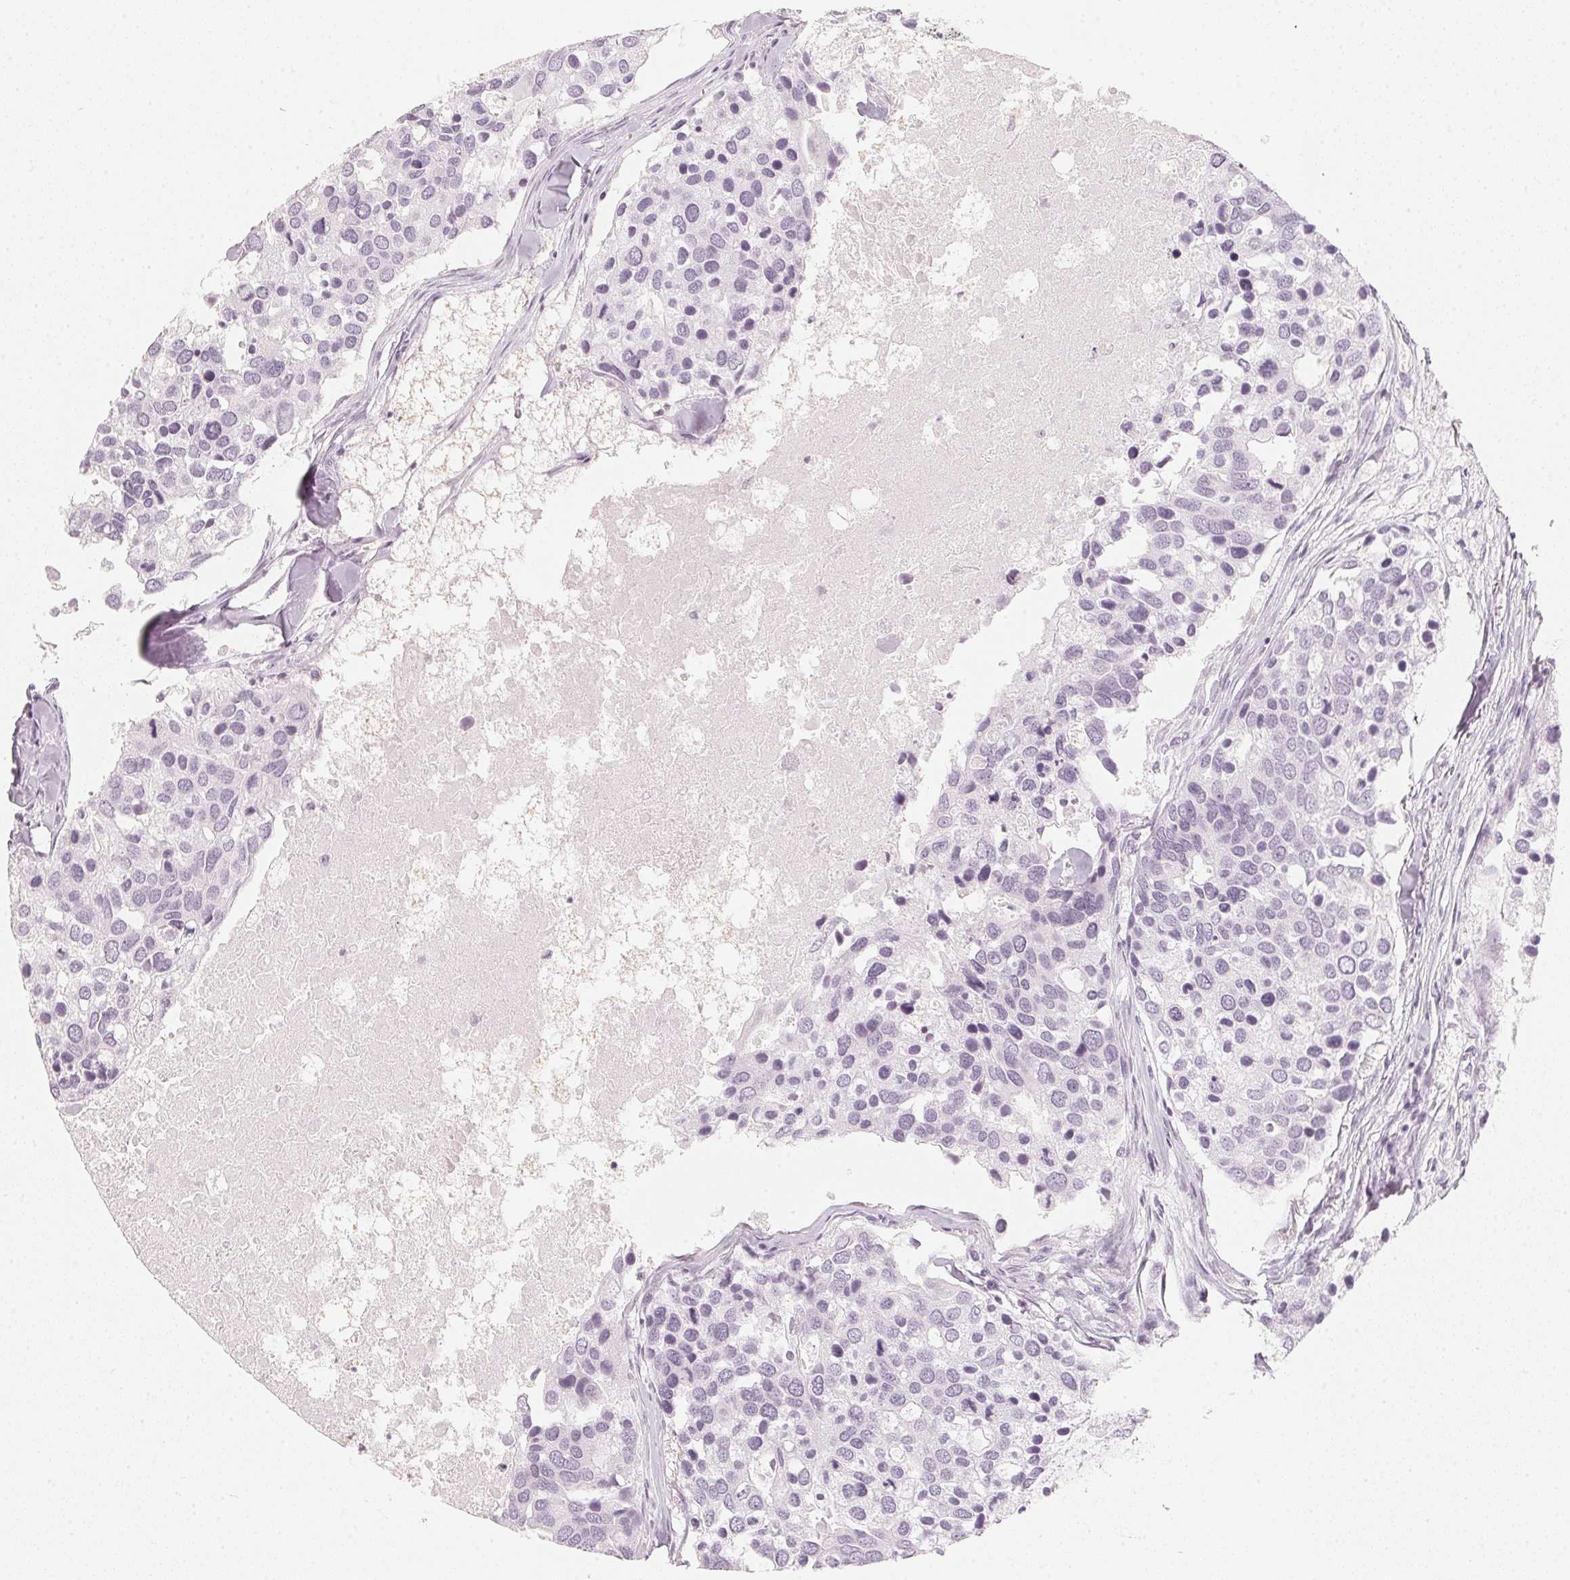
{"staining": {"intensity": "negative", "quantity": "none", "location": "none"}, "tissue": "breast cancer", "cell_type": "Tumor cells", "image_type": "cancer", "snomed": [{"axis": "morphology", "description": "Duct carcinoma"}, {"axis": "topography", "description": "Breast"}], "caption": "Immunohistochemical staining of intraductal carcinoma (breast) exhibits no significant expression in tumor cells.", "gene": "SLC22A8", "patient": {"sex": "female", "age": 83}}